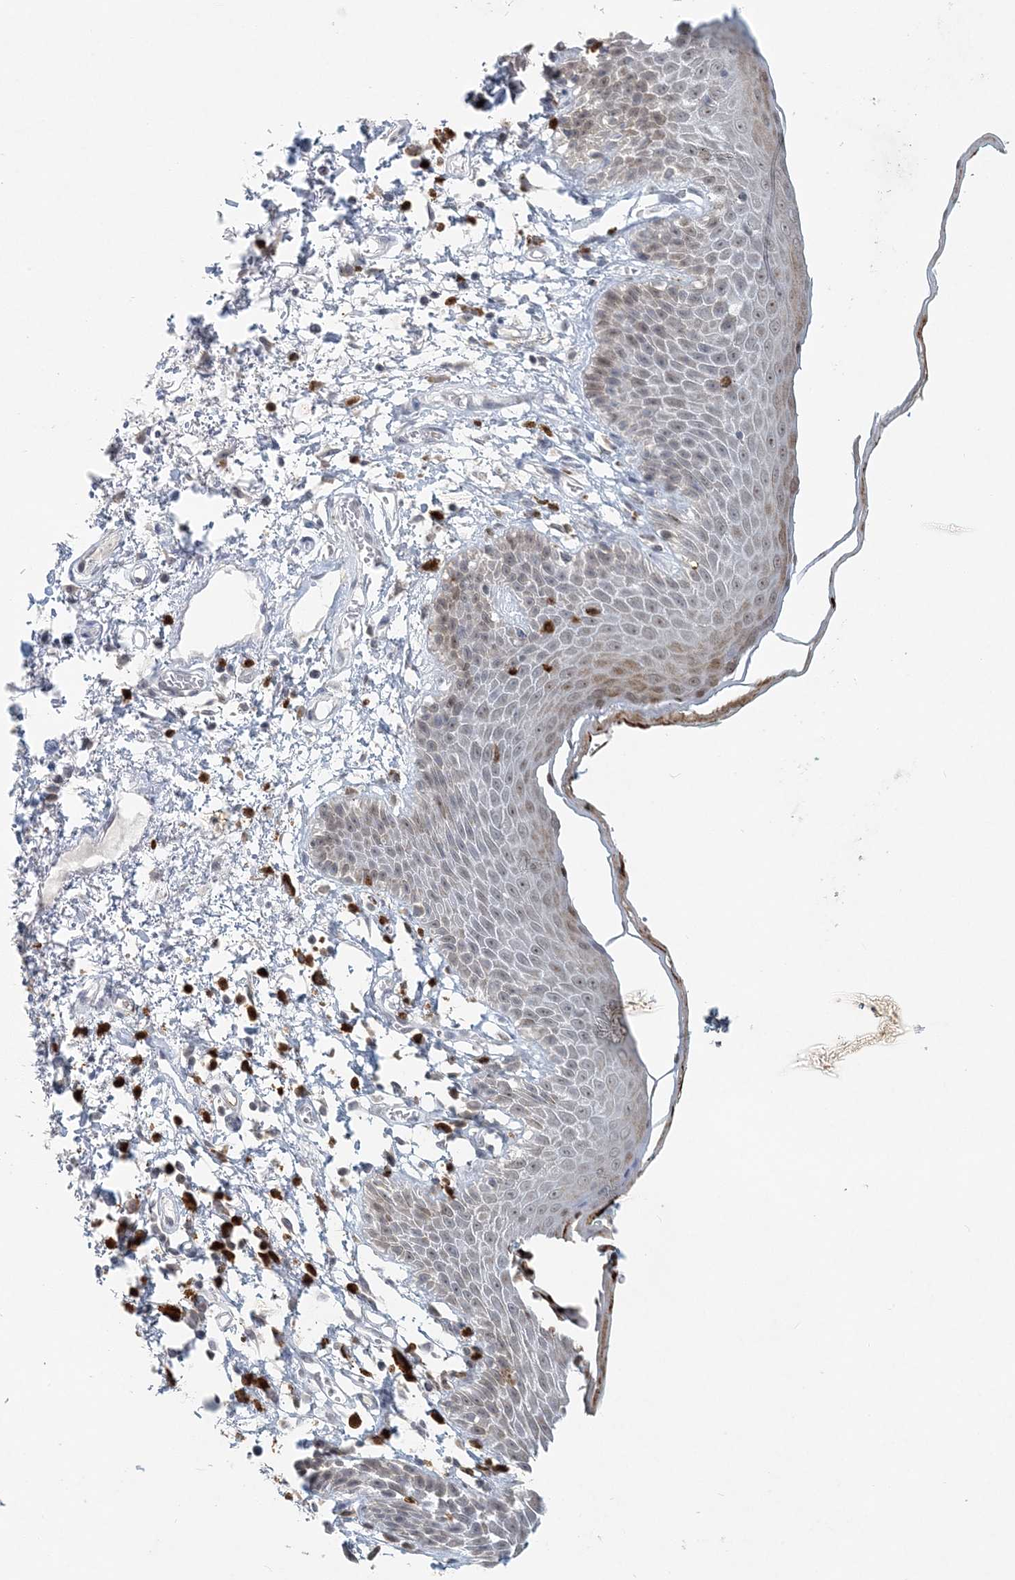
{"staining": {"intensity": "moderate", "quantity": "<25%", "location": "cytoplasmic/membranous,nuclear"}, "tissue": "skin", "cell_type": "Epidermal cells", "image_type": "normal", "snomed": [{"axis": "morphology", "description": "Normal tissue, NOS"}, {"axis": "topography", "description": "Anal"}], "caption": "Protein staining of benign skin exhibits moderate cytoplasmic/membranous,nuclear staining in about <25% of epidermal cells.", "gene": "NUP54", "patient": {"sex": "male", "age": 74}}